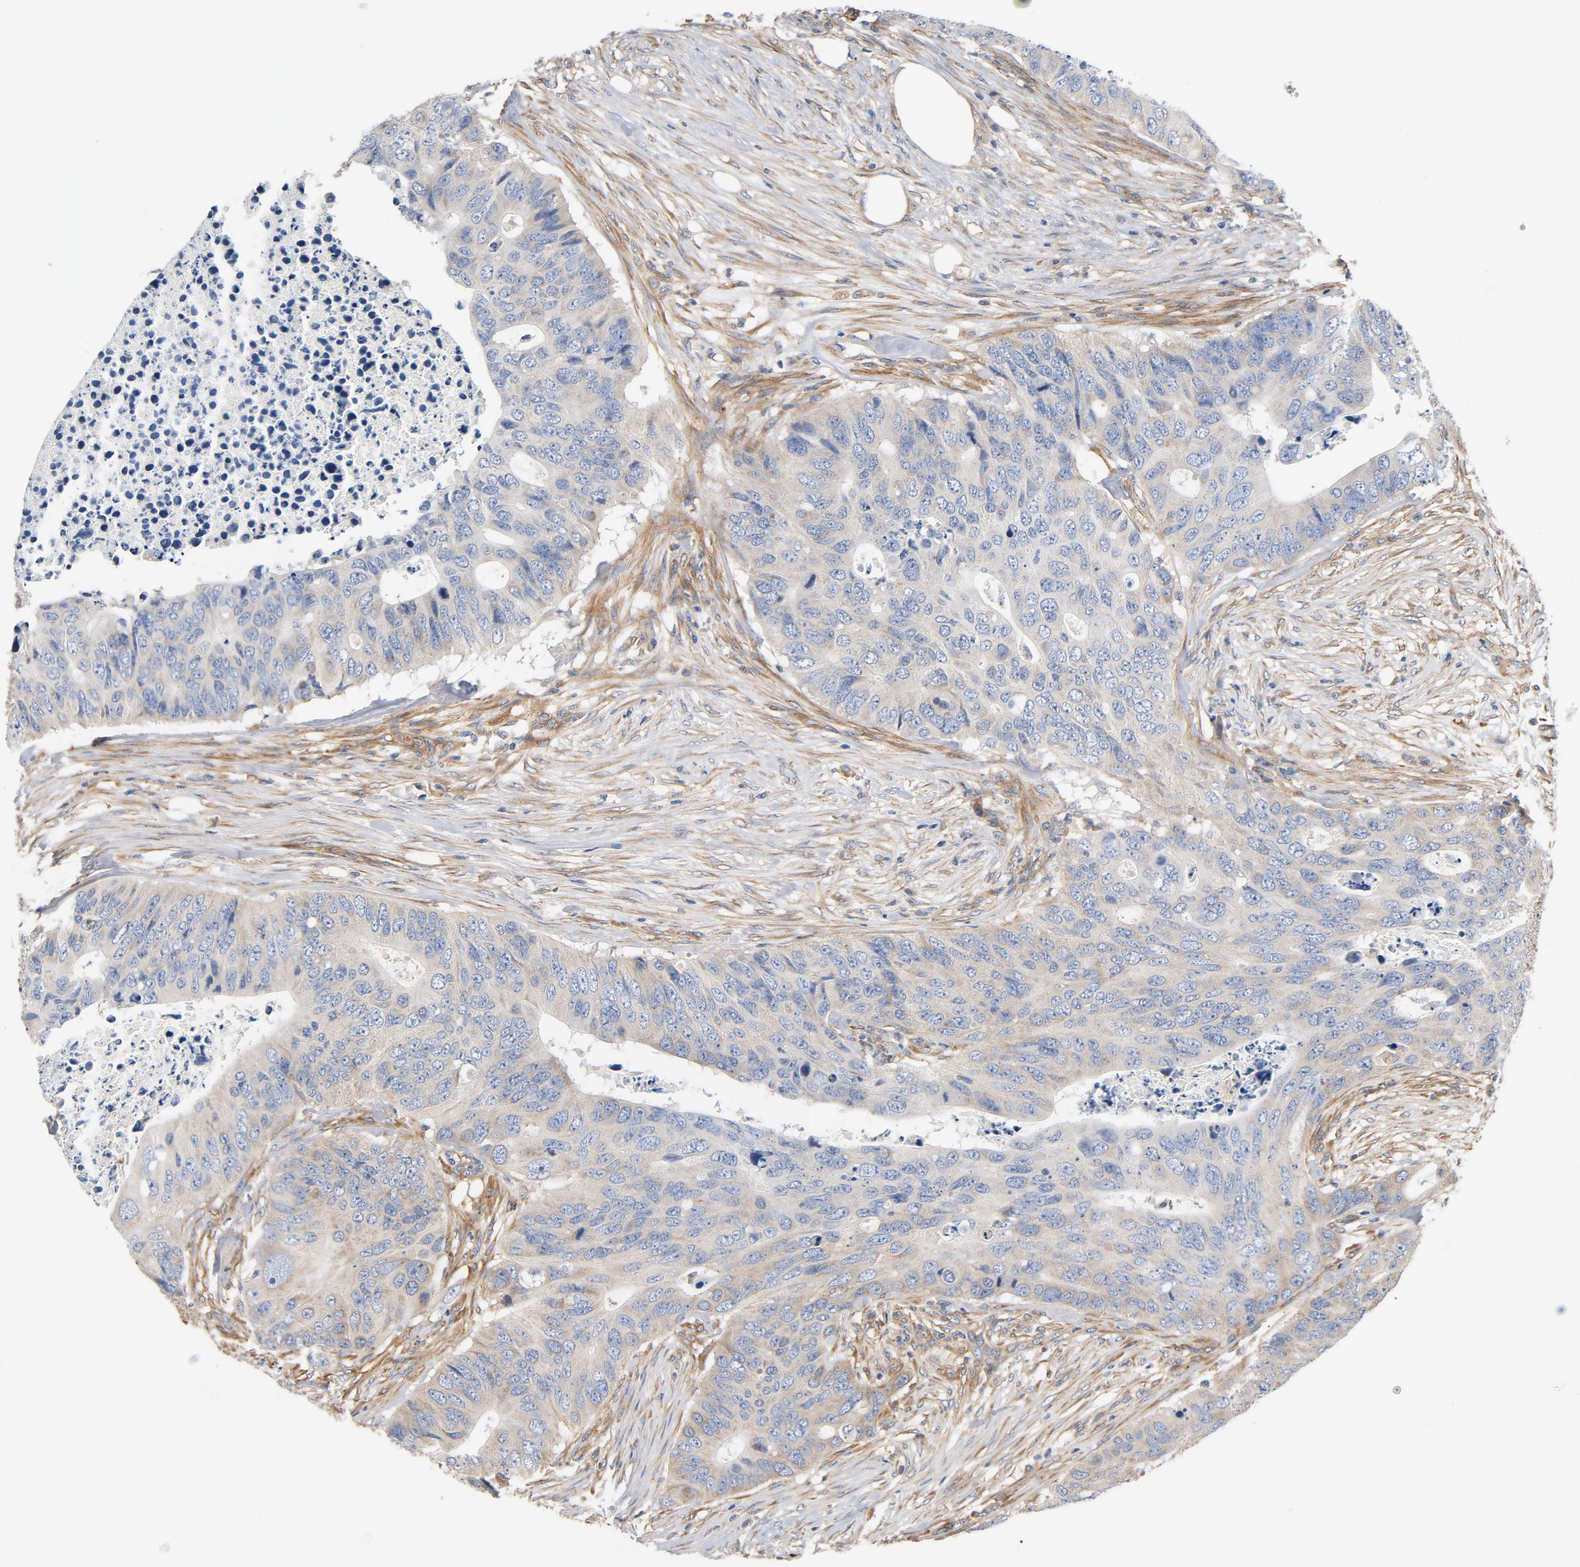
{"staining": {"intensity": "negative", "quantity": "none", "location": "none"}, "tissue": "colorectal cancer", "cell_type": "Tumor cells", "image_type": "cancer", "snomed": [{"axis": "morphology", "description": "Adenocarcinoma, NOS"}, {"axis": "topography", "description": "Colon"}], "caption": "Tumor cells are negative for protein expression in human colorectal cancer. (Stains: DAB (3,3'-diaminobenzidine) immunohistochemistry (IHC) with hematoxylin counter stain, Microscopy: brightfield microscopy at high magnification).", "gene": "ILK", "patient": {"sex": "male", "age": 71}}